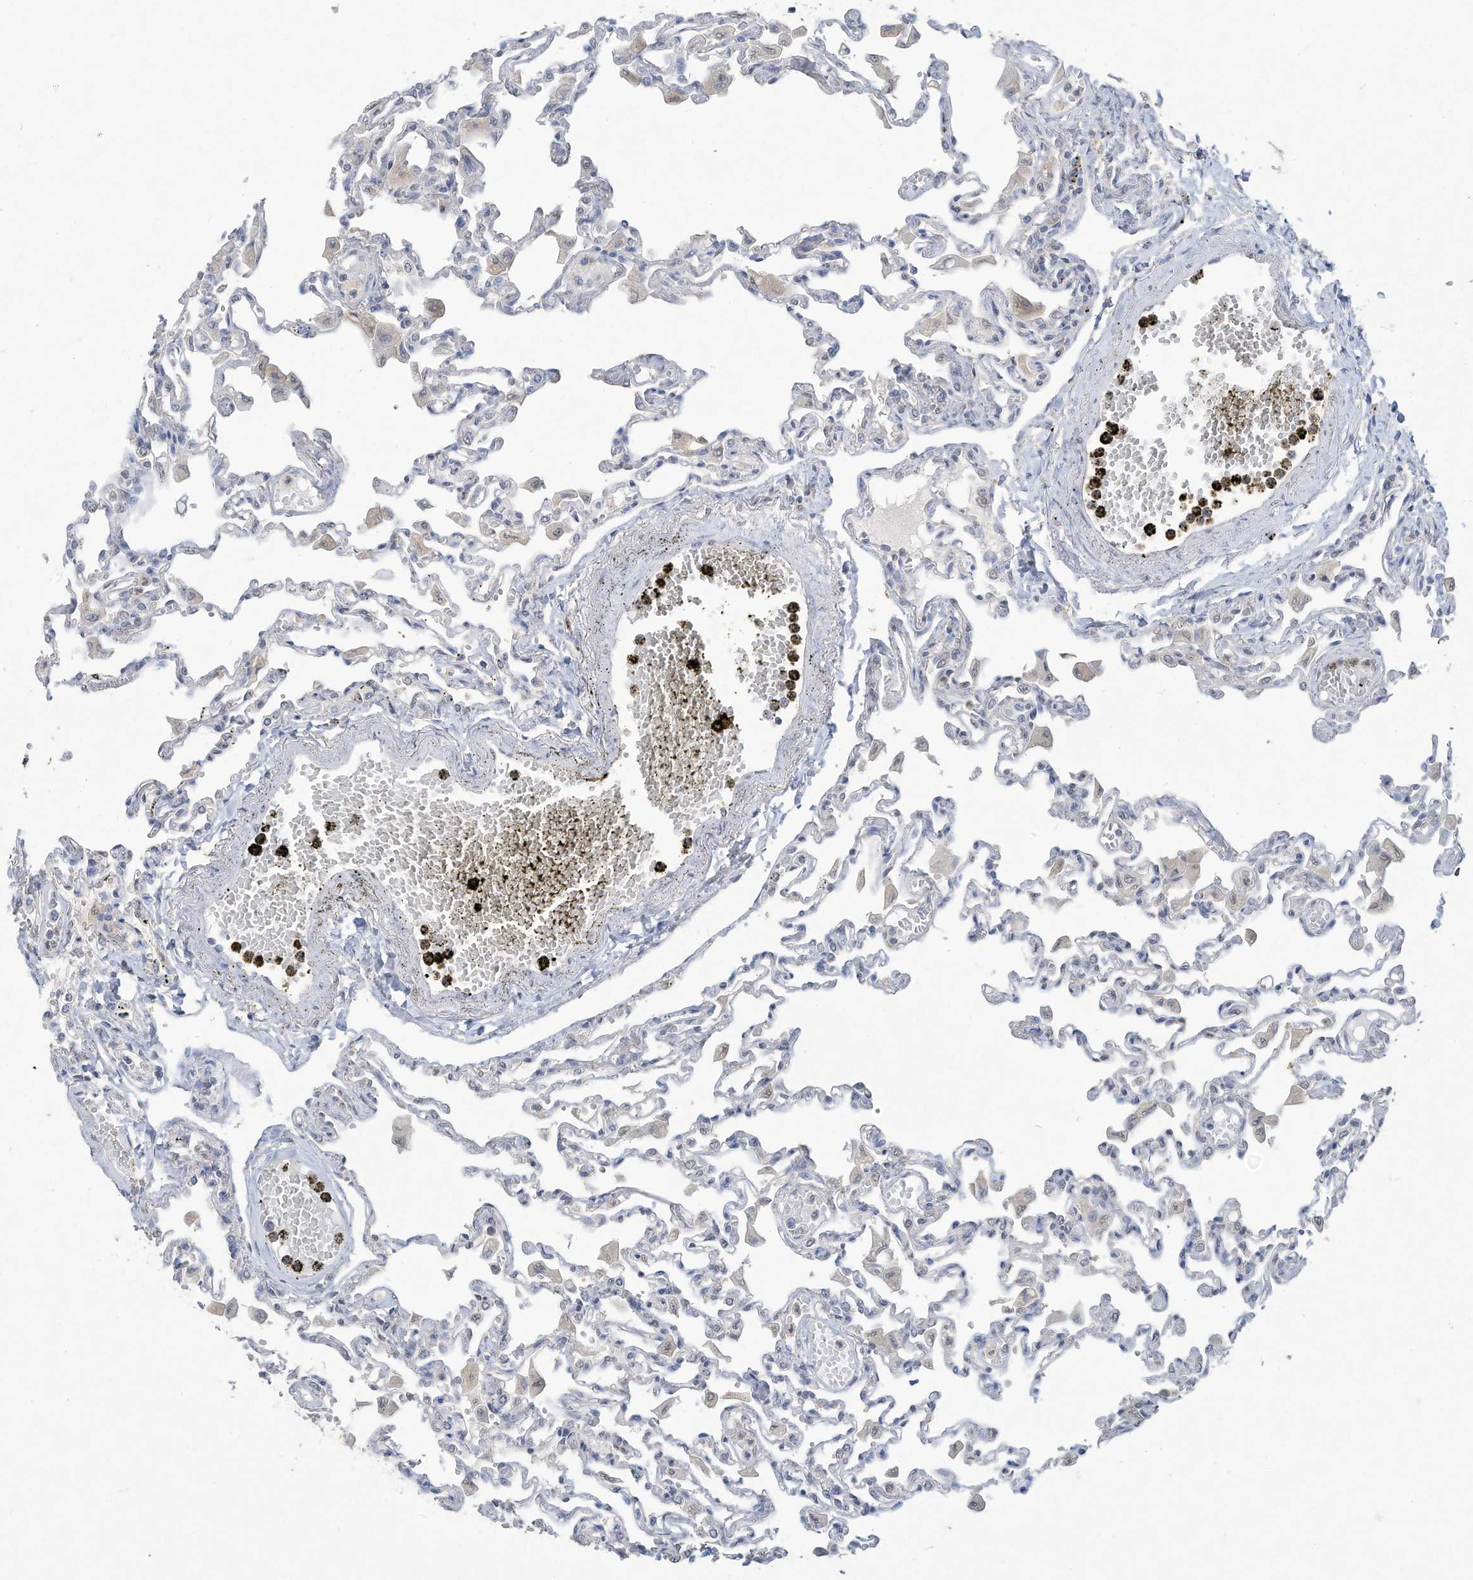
{"staining": {"intensity": "negative", "quantity": "none", "location": "none"}, "tissue": "lung", "cell_type": "Alveolar cells", "image_type": "normal", "snomed": [{"axis": "morphology", "description": "Normal tissue, NOS"}, {"axis": "topography", "description": "Bronchus"}, {"axis": "topography", "description": "Lung"}], "caption": "Immunohistochemistry (IHC) micrograph of normal lung: human lung stained with DAB (3,3'-diaminobenzidine) exhibits no significant protein positivity in alveolar cells.", "gene": "HAS3", "patient": {"sex": "female", "age": 49}}